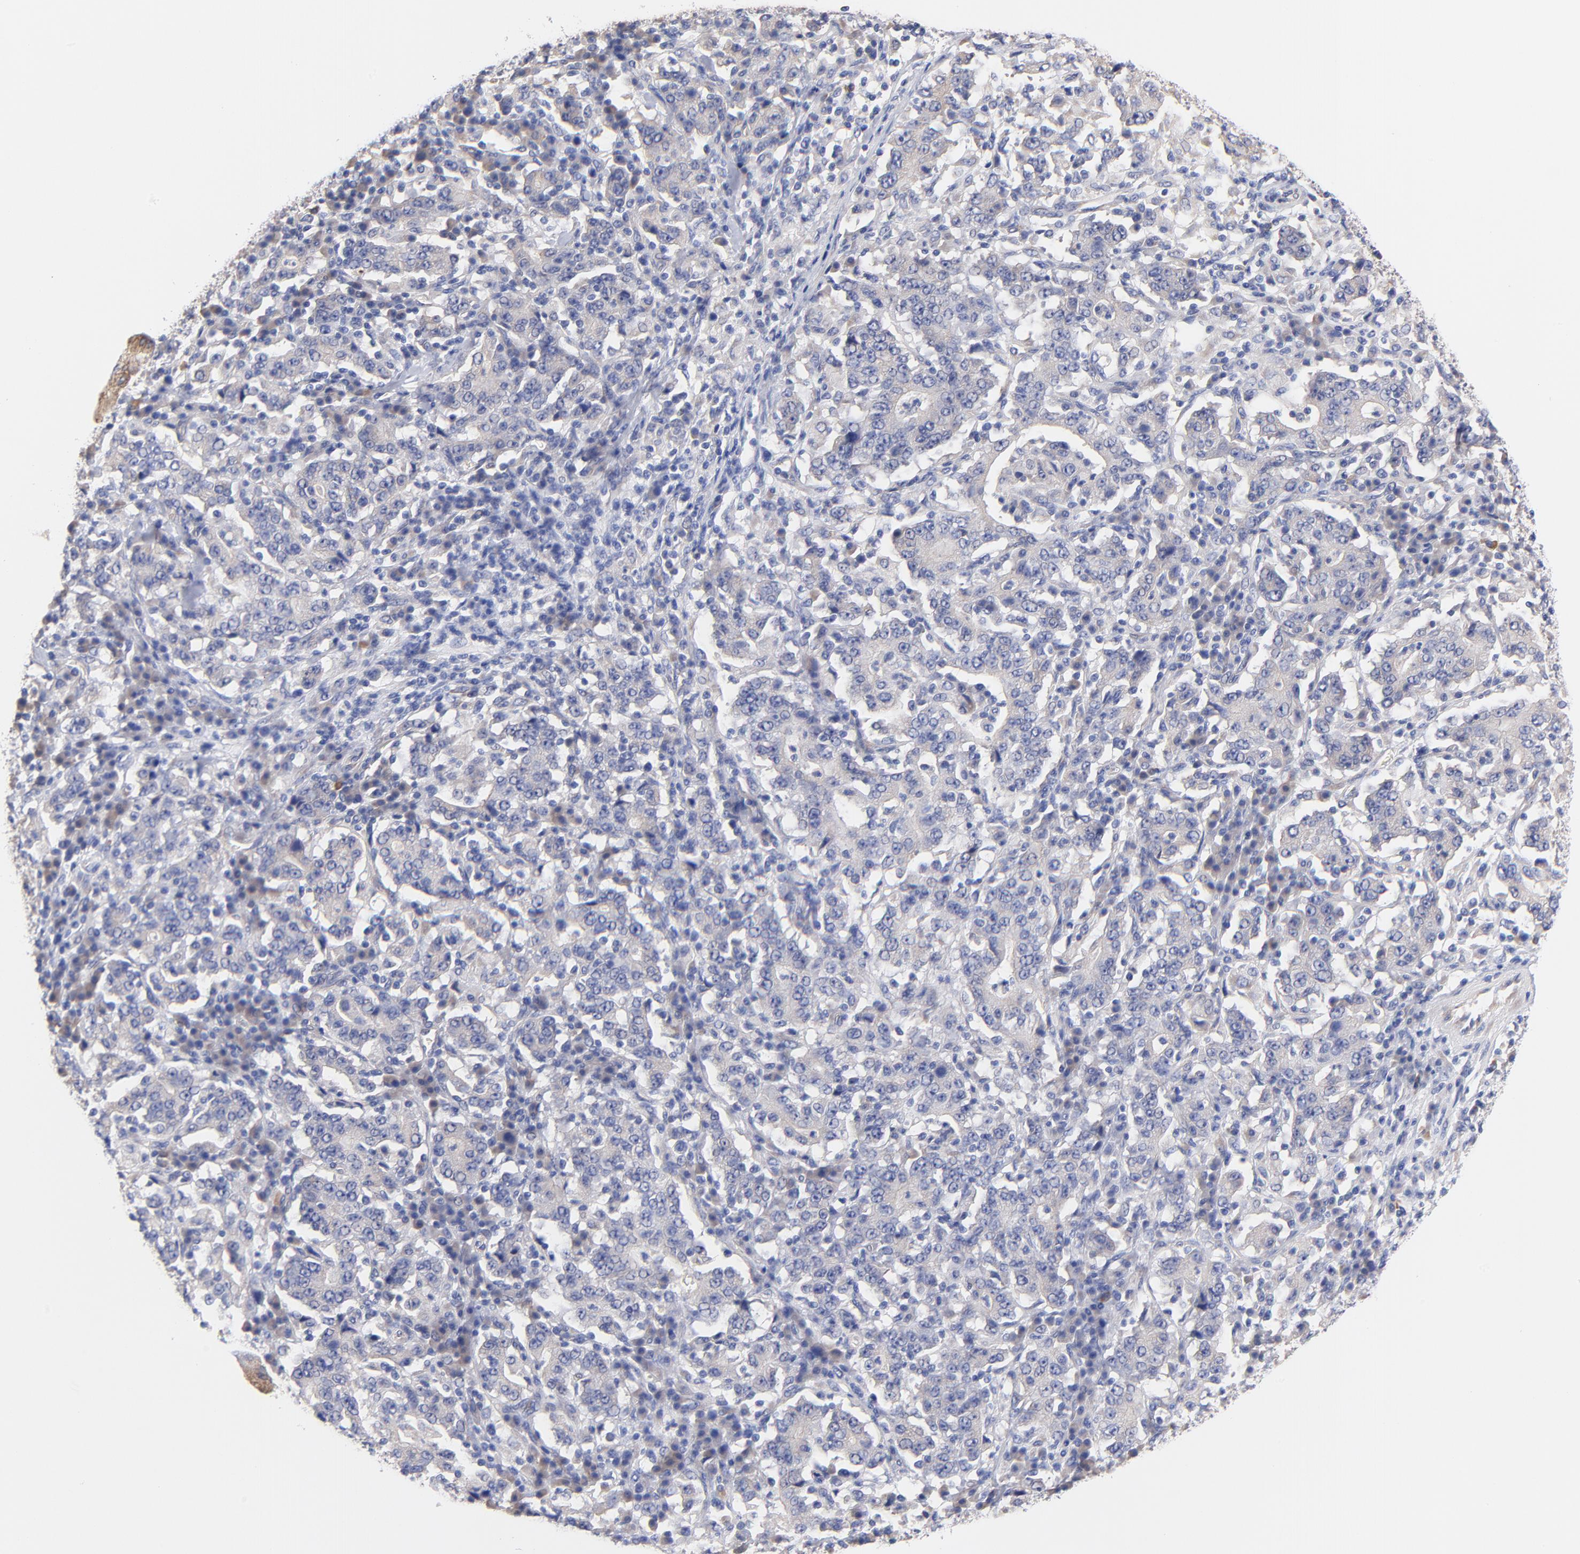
{"staining": {"intensity": "weak", "quantity": ">75%", "location": "cytoplasmic/membranous"}, "tissue": "stomach cancer", "cell_type": "Tumor cells", "image_type": "cancer", "snomed": [{"axis": "morphology", "description": "Normal tissue, NOS"}, {"axis": "morphology", "description": "Adenocarcinoma, NOS"}, {"axis": "topography", "description": "Stomach, upper"}, {"axis": "topography", "description": "Stomach"}], "caption": "Protein expression analysis of human stomach cancer (adenocarcinoma) reveals weak cytoplasmic/membranous staining in about >75% of tumor cells.", "gene": "TNFRSF13C", "patient": {"sex": "male", "age": 59}}